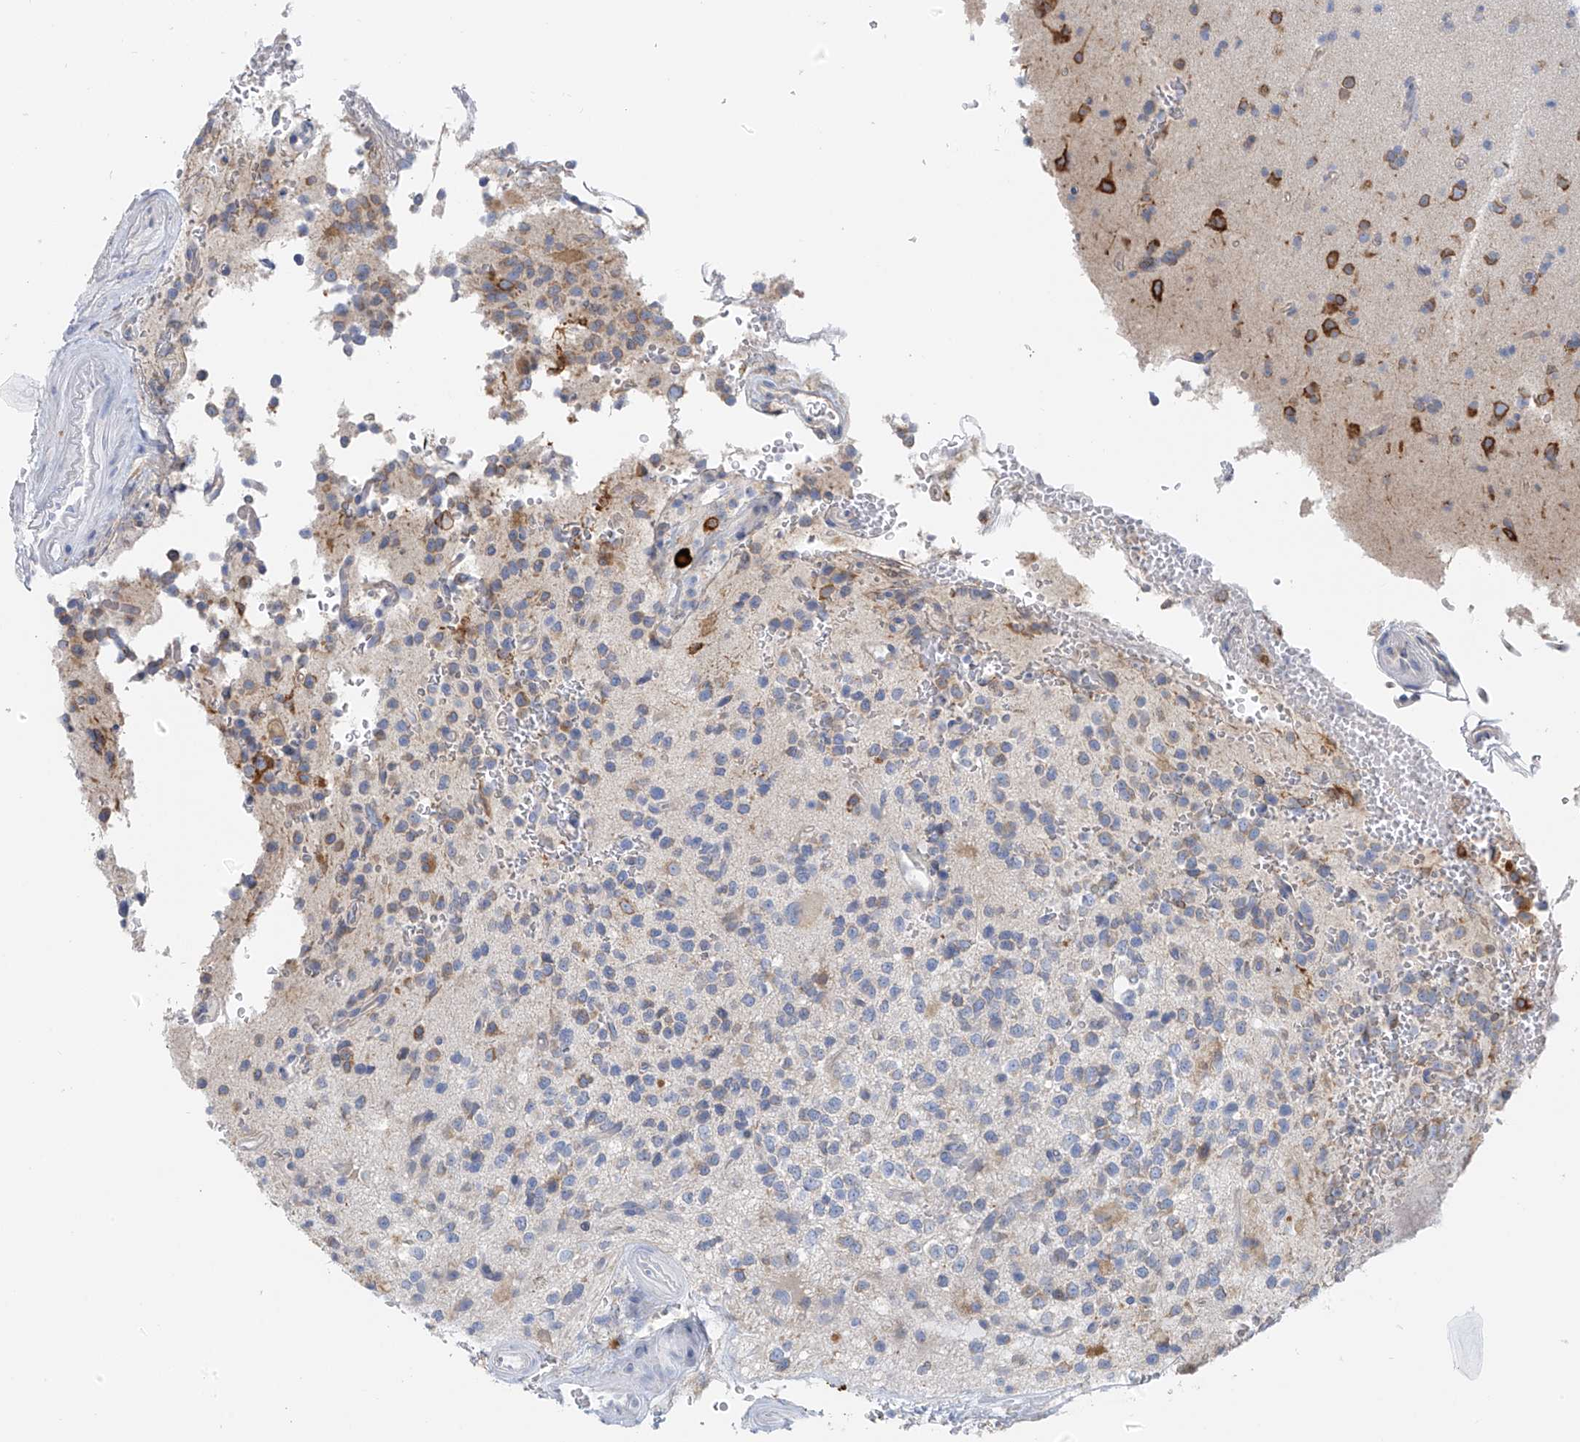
{"staining": {"intensity": "negative", "quantity": "none", "location": "none"}, "tissue": "glioma", "cell_type": "Tumor cells", "image_type": "cancer", "snomed": [{"axis": "morphology", "description": "Glioma, malignant, High grade"}, {"axis": "topography", "description": "Brain"}], "caption": "This is an immunohistochemistry (IHC) micrograph of human glioma. There is no staining in tumor cells.", "gene": "POMGNT2", "patient": {"sex": "female", "age": 62}}